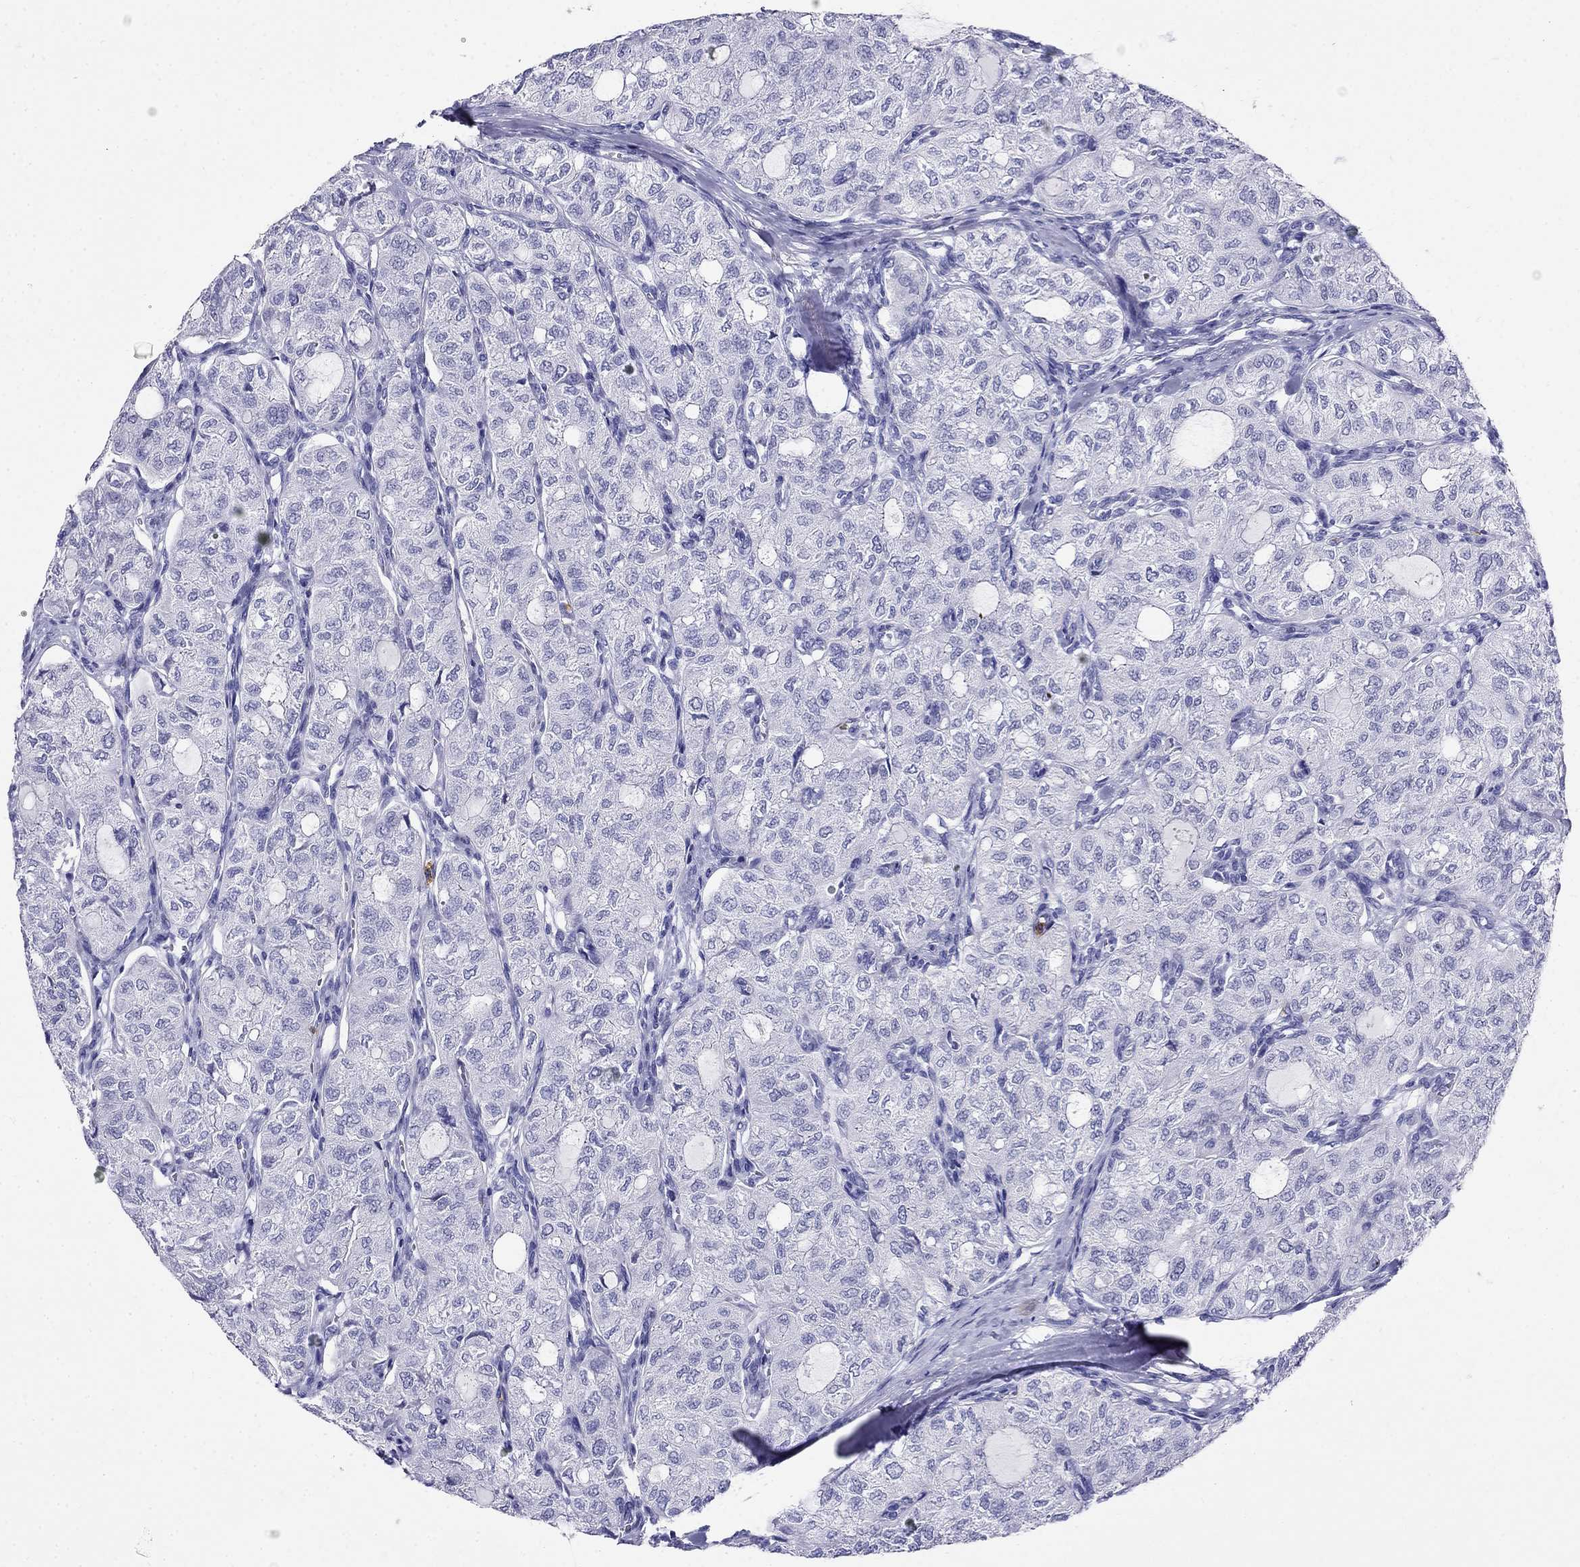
{"staining": {"intensity": "negative", "quantity": "none", "location": "none"}, "tissue": "thyroid cancer", "cell_type": "Tumor cells", "image_type": "cancer", "snomed": [{"axis": "morphology", "description": "Follicular adenoma carcinoma, NOS"}, {"axis": "topography", "description": "Thyroid gland"}], "caption": "Tumor cells are negative for brown protein staining in thyroid cancer (follicular adenoma carcinoma).", "gene": "PPP1R36", "patient": {"sex": "male", "age": 75}}